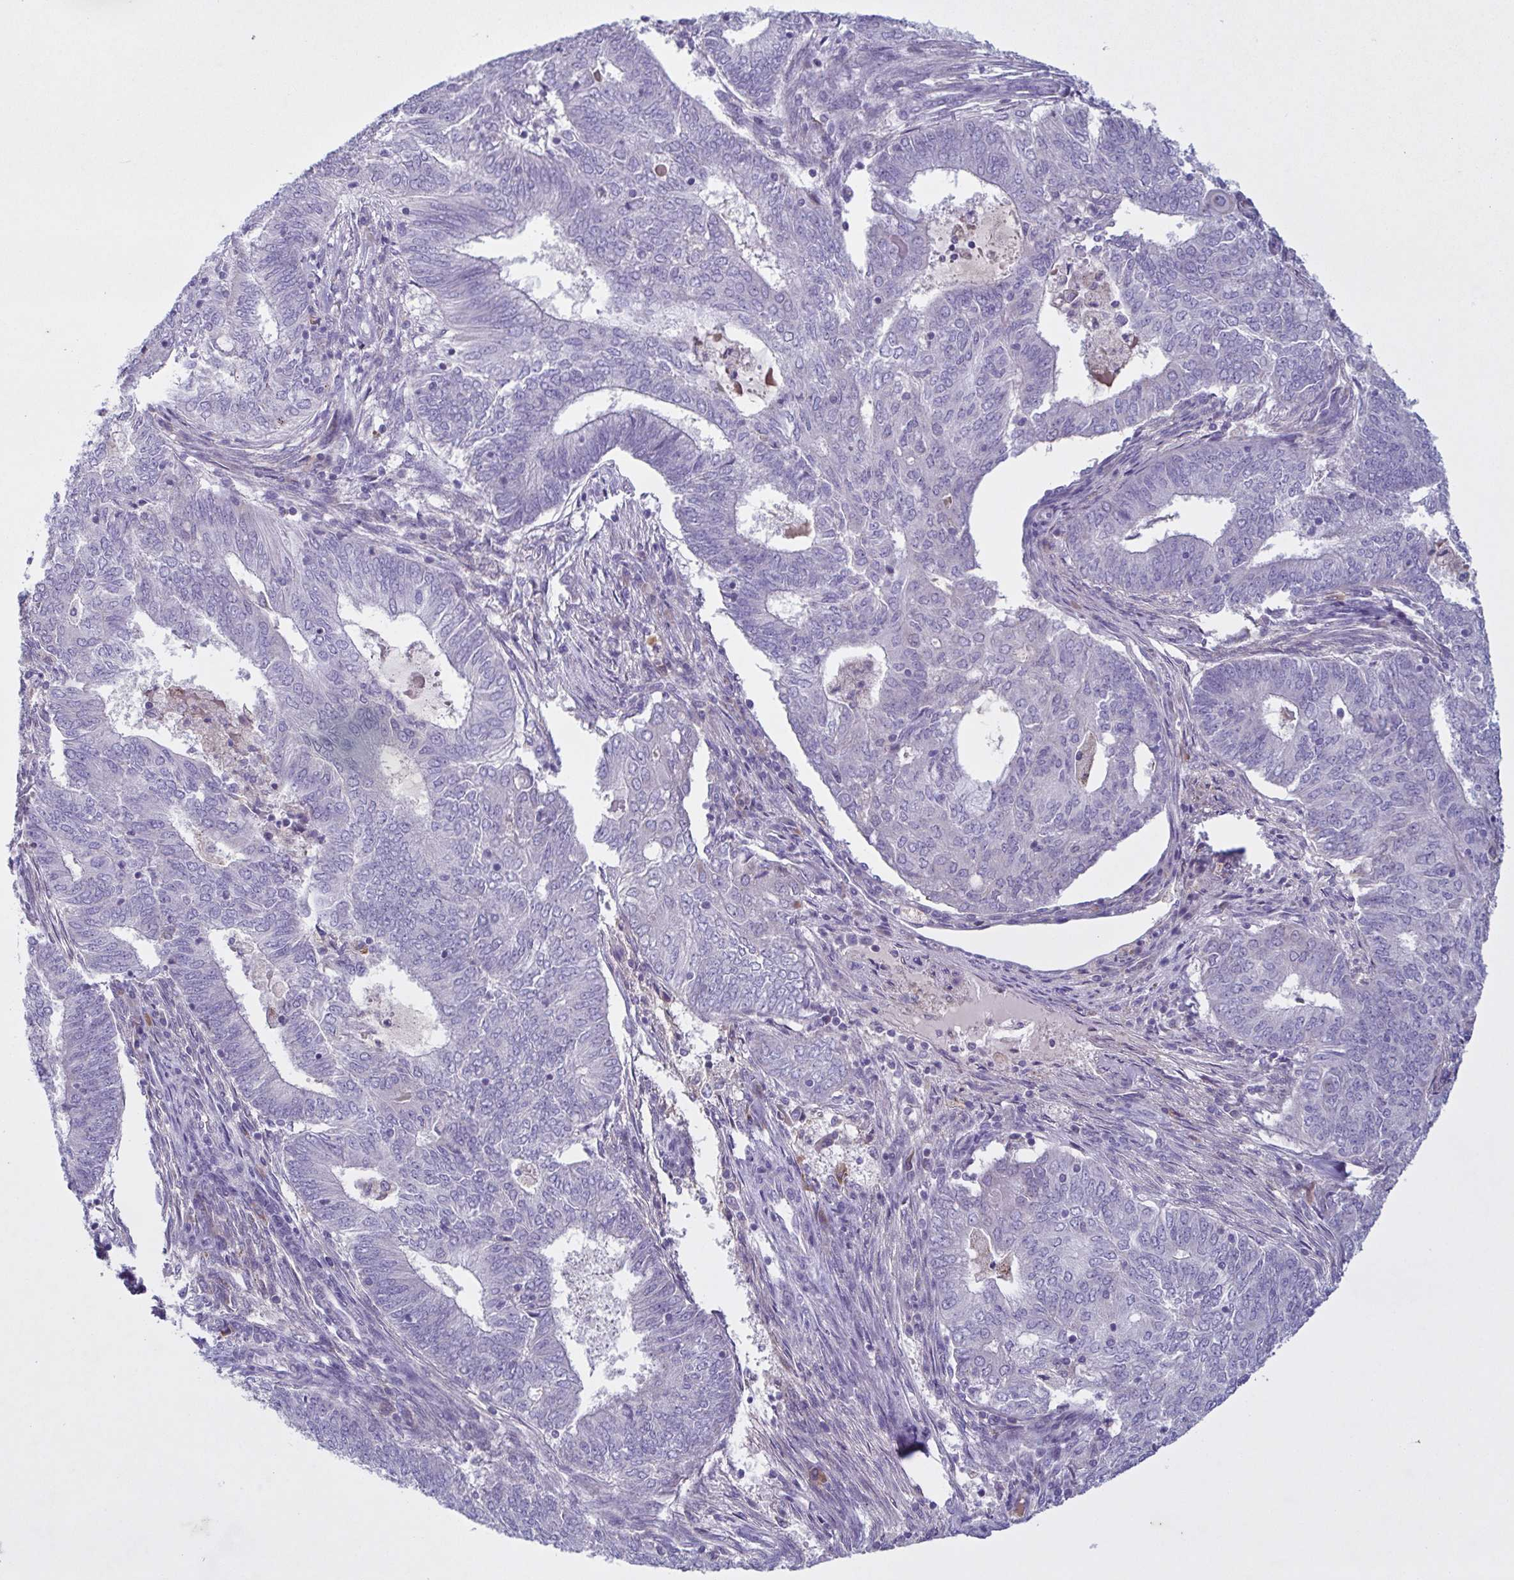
{"staining": {"intensity": "negative", "quantity": "none", "location": "none"}, "tissue": "endometrial cancer", "cell_type": "Tumor cells", "image_type": "cancer", "snomed": [{"axis": "morphology", "description": "Adenocarcinoma, NOS"}, {"axis": "topography", "description": "Endometrium"}], "caption": "This photomicrograph is of adenocarcinoma (endometrial) stained with immunohistochemistry (IHC) to label a protein in brown with the nuclei are counter-stained blue. There is no positivity in tumor cells. (DAB (3,3'-diaminobenzidine) immunohistochemistry (IHC), high magnification).", "gene": "F13B", "patient": {"sex": "female", "age": 62}}